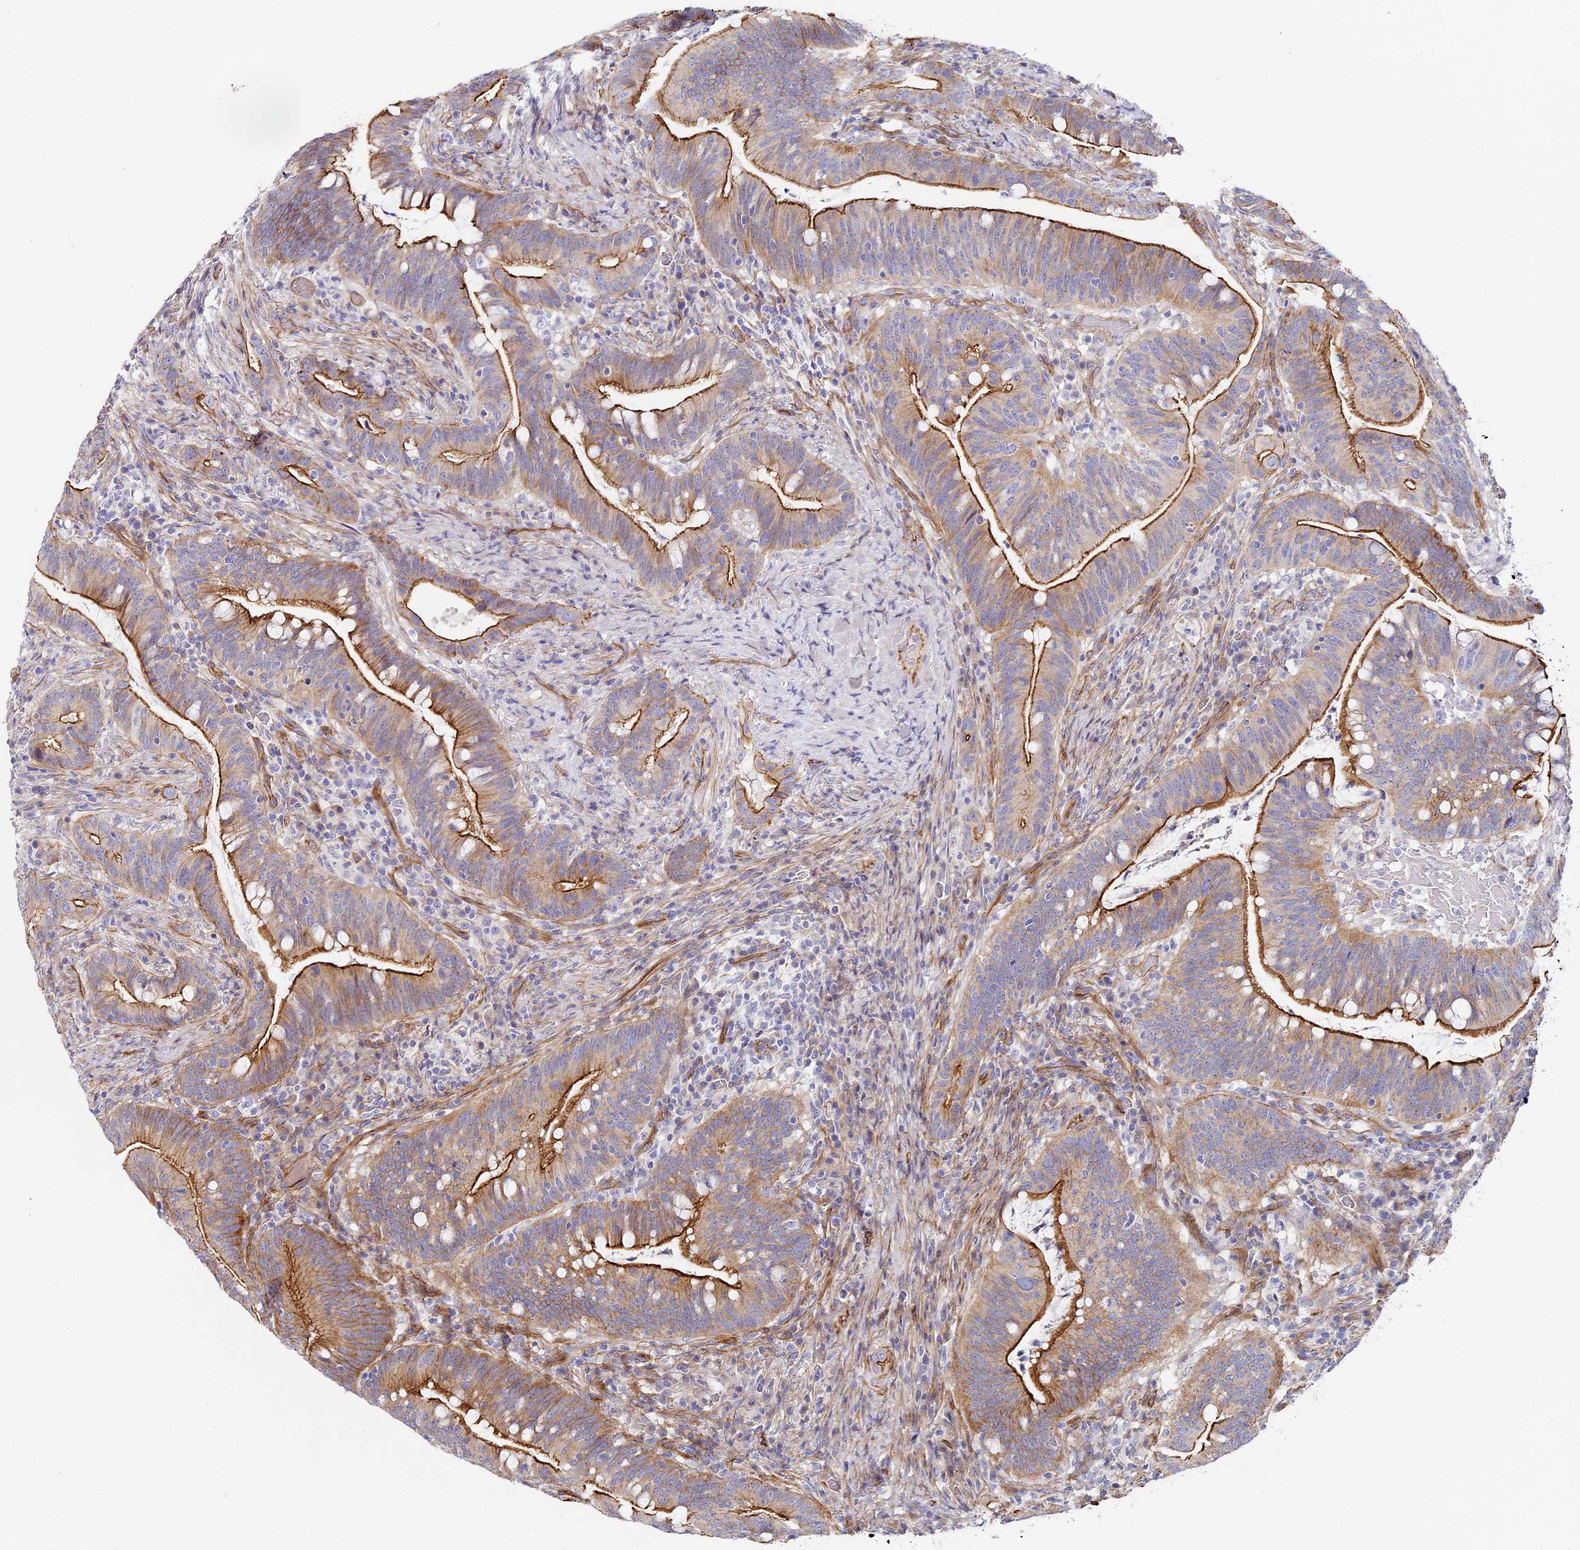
{"staining": {"intensity": "moderate", "quantity": "25%-75%", "location": "cytoplasmic/membranous"}, "tissue": "colorectal cancer", "cell_type": "Tumor cells", "image_type": "cancer", "snomed": [{"axis": "morphology", "description": "Adenocarcinoma, NOS"}, {"axis": "topography", "description": "Colon"}], "caption": "Tumor cells display medium levels of moderate cytoplasmic/membranous staining in approximately 25%-75% of cells in human colorectal adenocarcinoma.", "gene": "CCDC30", "patient": {"sex": "female", "age": 66}}